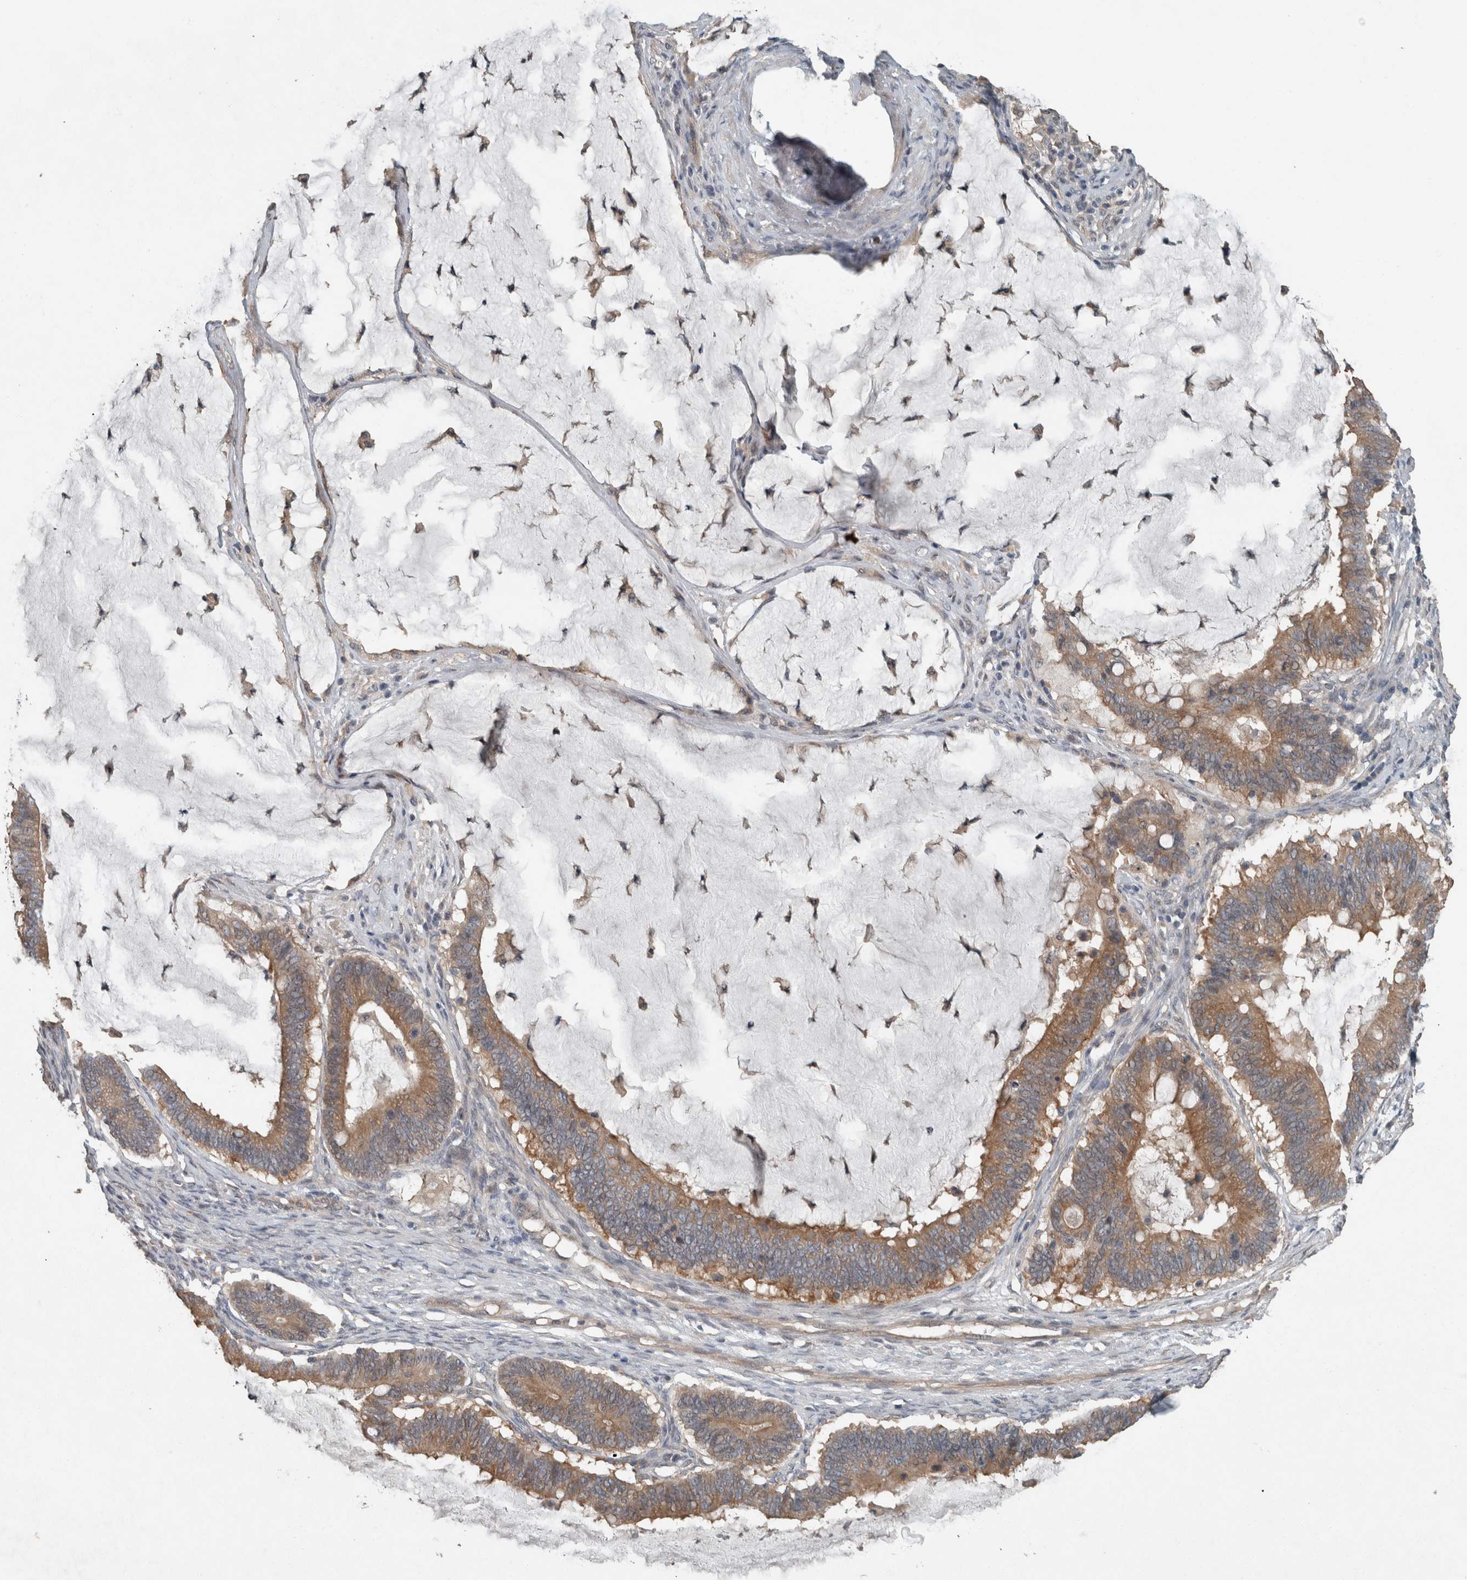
{"staining": {"intensity": "moderate", "quantity": "25%-75%", "location": "cytoplasmic/membranous"}, "tissue": "ovarian cancer", "cell_type": "Tumor cells", "image_type": "cancer", "snomed": [{"axis": "morphology", "description": "Cystadenocarcinoma, mucinous, NOS"}, {"axis": "topography", "description": "Ovary"}], "caption": "Moderate cytoplasmic/membranous positivity for a protein is appreciated in approximately 25%-75% of tumor cells of ovarian mucinous cystadenocarcinoma using IHC.", "gene": "KNTC1", "patient": {"sex": "female", "age": 61}}